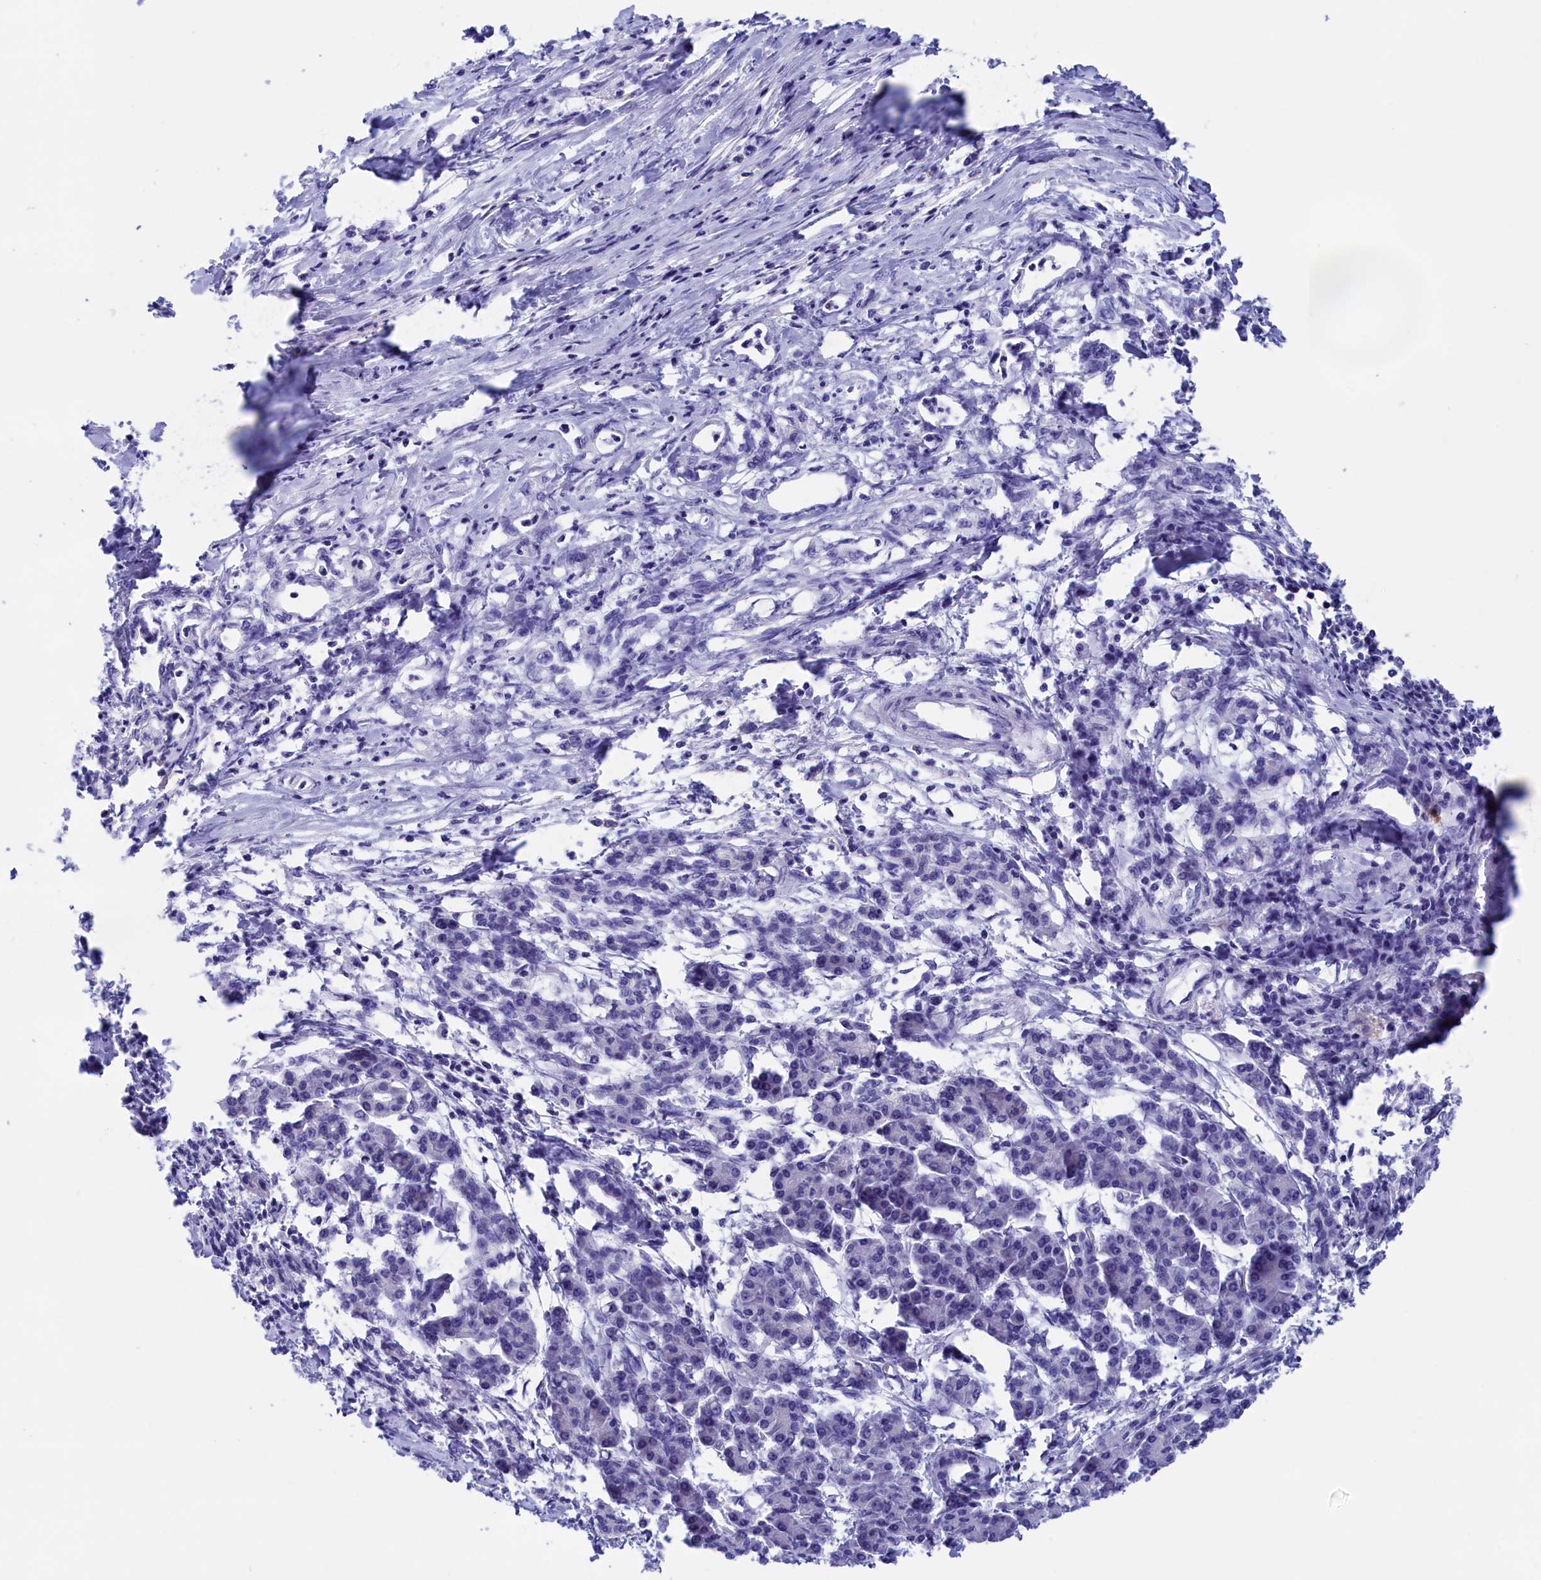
{"staining": {"intensity": "negative", "quantity": "none", "location": "none"}, "tissue": "pancreatic cancer", "cell_type": "Tumor cells", "image_type": "cancer", "snomed": [{"axis": "morphology", "description": "Adenocarcinoma, NOS"}, {"axis": "topography", "description": "Pancreas"}], "caption": "Tumor cells show no significant staining in adenocarcinoma (pancreatic).", "gene": "VPS35L", "patient": {"sex": "female", "age": 55}}